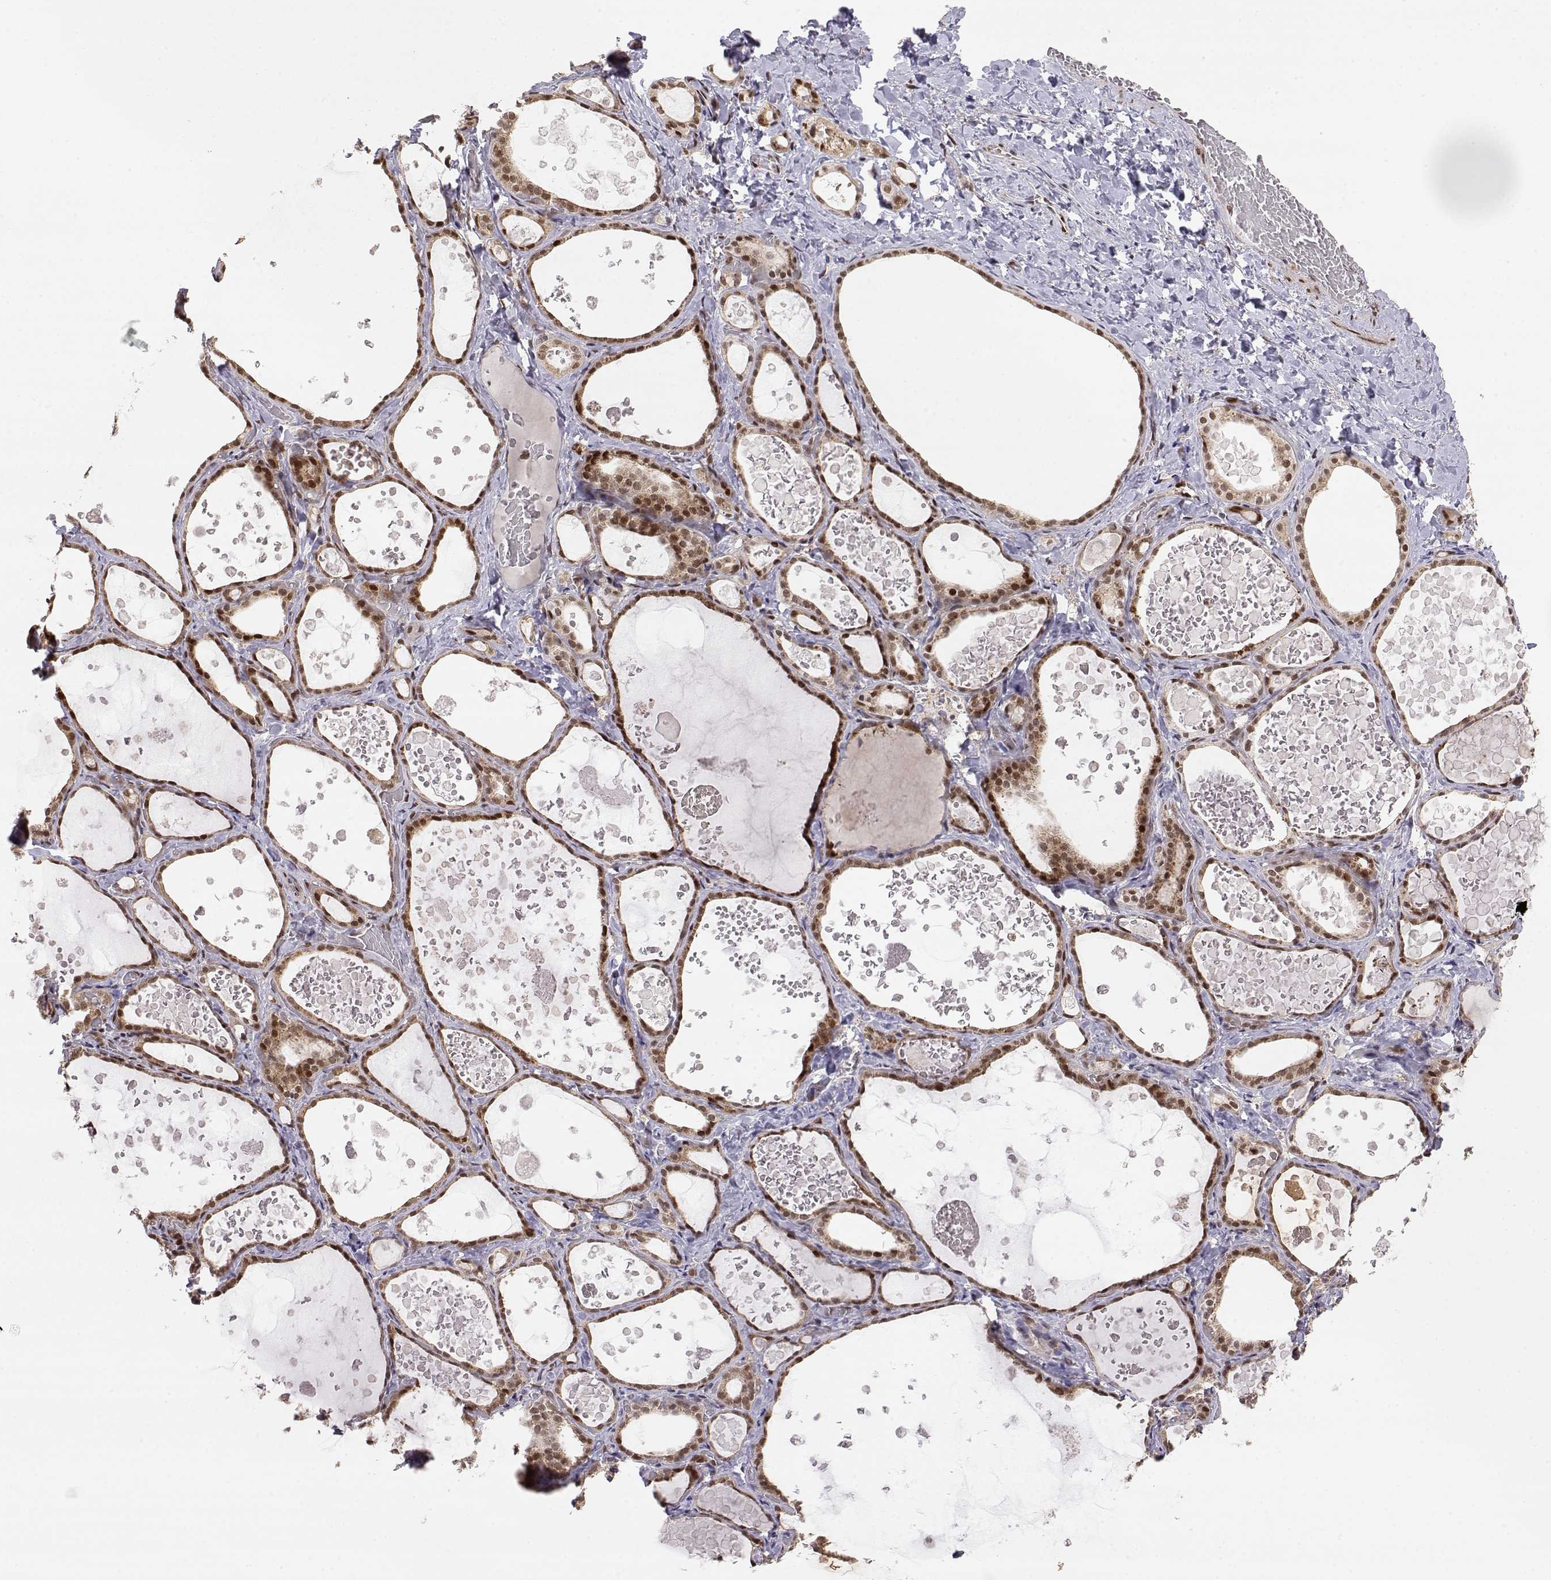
{"staining": {"intensity": "strong", "quantity": ">75%", "location": "cytoplasmic/membranous,nuclear"}, "tissue": "thyroid gland", "cell_type": "Glandular cells", "image_type": "normal", "snomed": [{"axis": "morphology", "description": "Normal tissue, NOS"}, {"axis": "topography", "description": "Thyroid gland"}], "caption": "An image of human thyroid gland stained for a protein exhibits strong cytoplasmic/membranous,nuclear brown staining in glandular cells.", "gene": "BRCA1", "patient": {"sex": "female", "age": 56}}